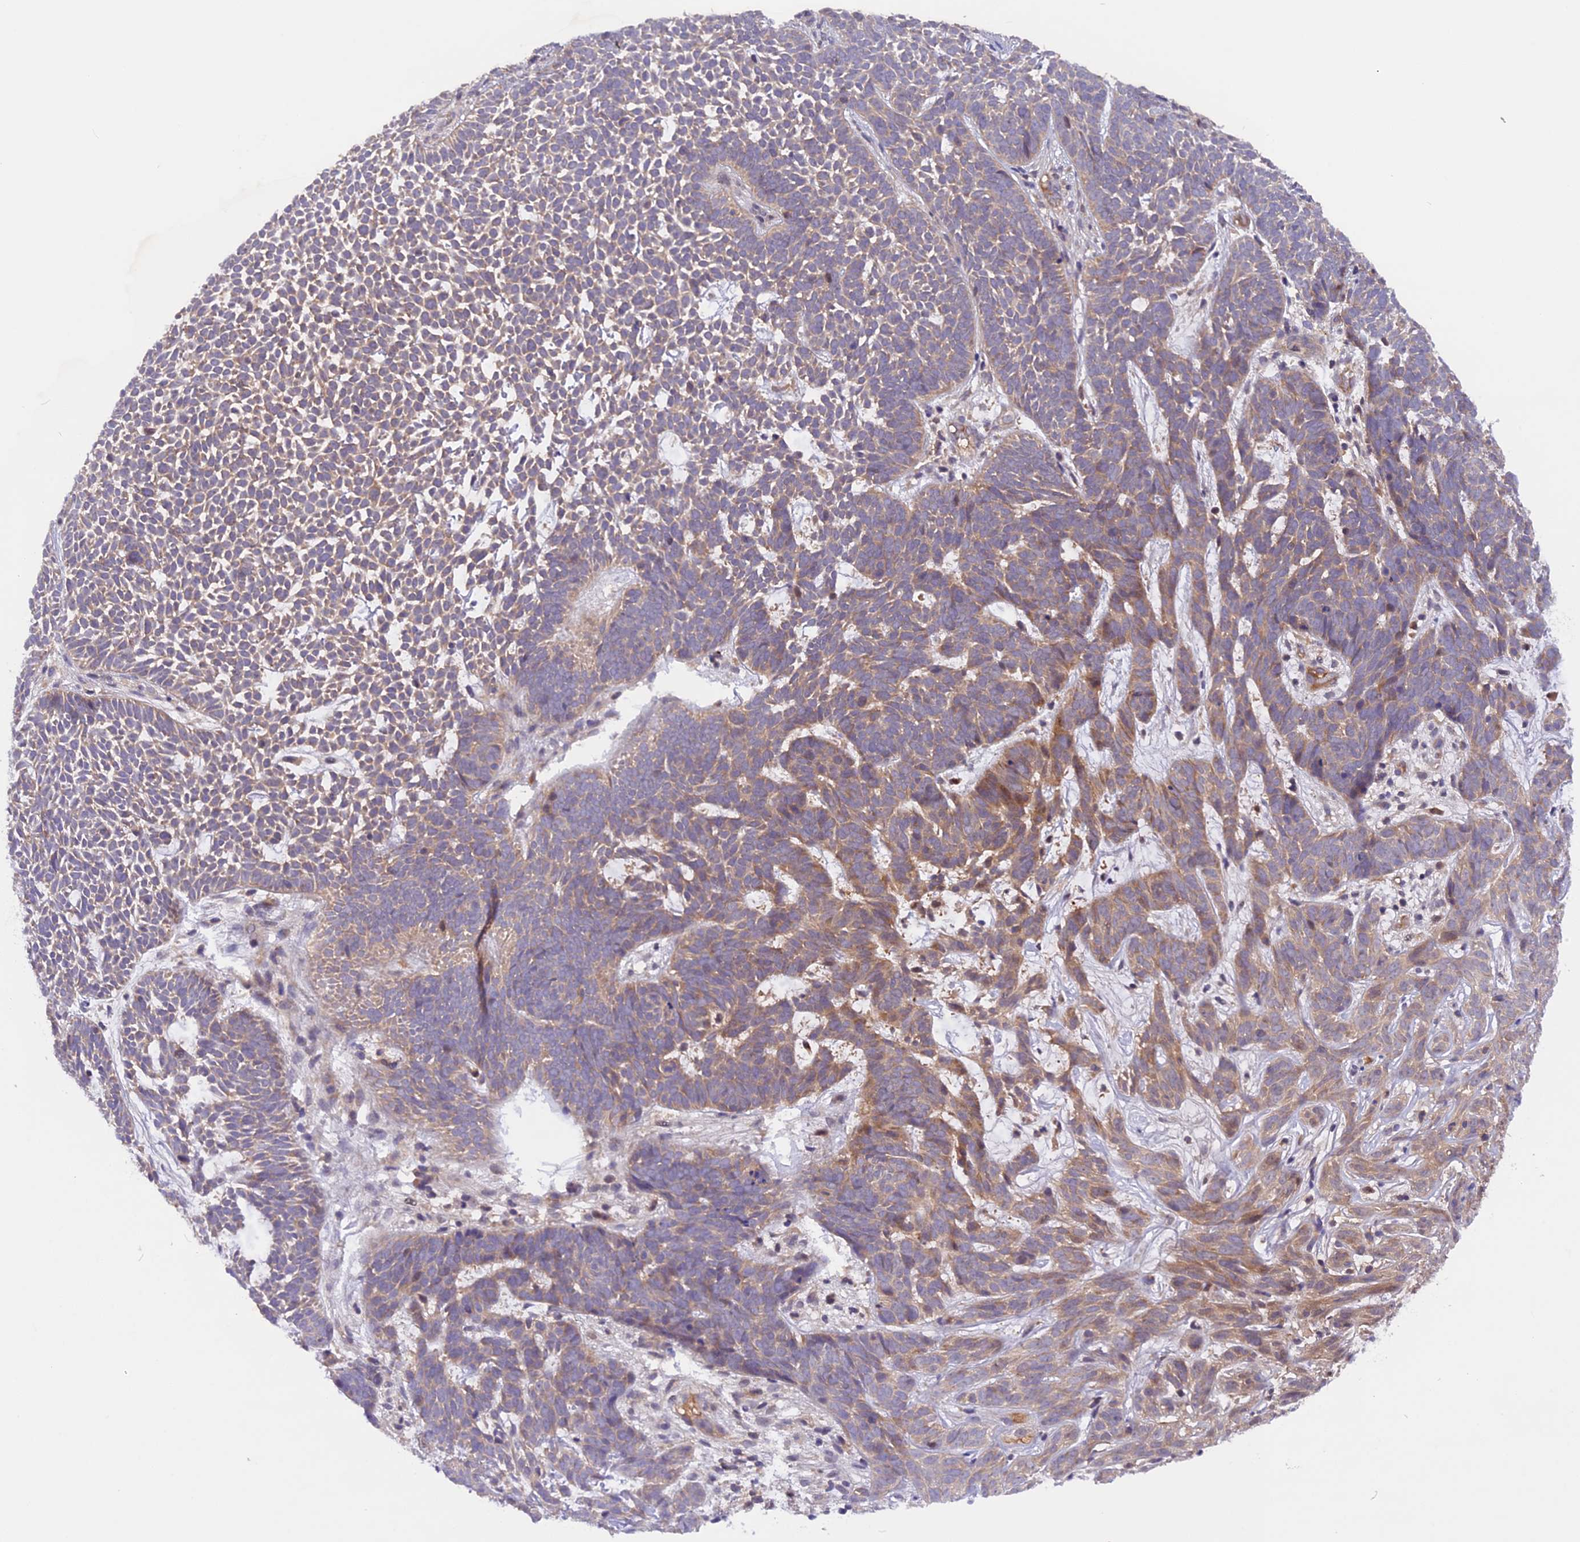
{"staining": {"intensity": "moderate", "quantity": "25%-75%", "location": "cytoplasmic/membranous"}, "tissue": "skin cancer", "cell_type": "Tumor cells", "image_type": "cancer", "snomed": [{"axis": "morphology", "description": "Basal cell carcinoma"}, {"axis": "topography", "description": "Skin"}], "caption": "This image shows skin basal cell carcinoma stained with immunohistochemistry to label a protein in brown. The cytoplasmic/membranous of tumor cells show moderate positivity for the protein. Nuclei are counter-stained blue.", "gene": "MARK4", "patient": {"sex": "female", "age": 78}}